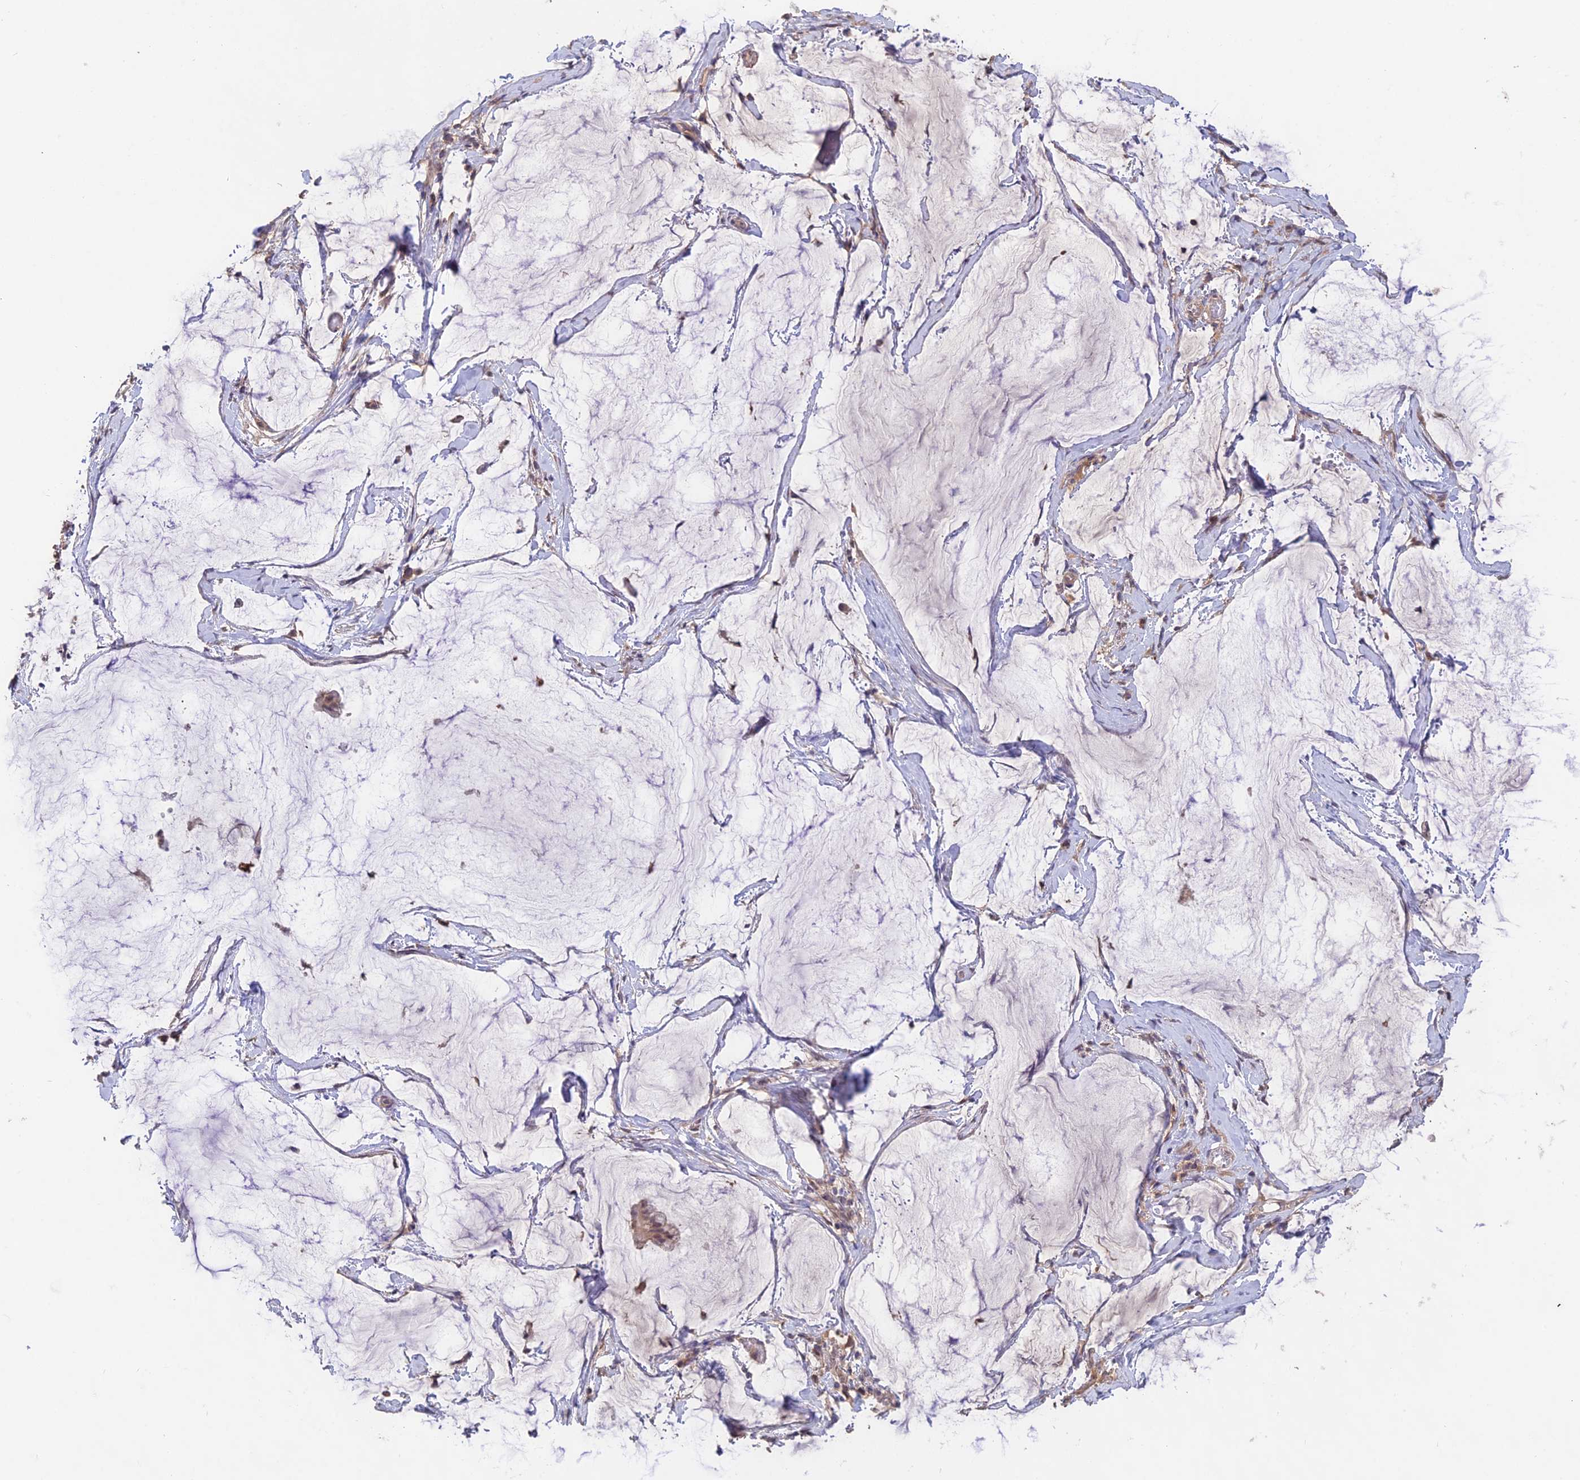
{"staining": {"intensity": "weak", "quantity": ">75%", "location": "cytoplasmic/membranous"}, "tissue": "ovarian cancer", "cell_type": "Tumor cells", "image_type": "cancer", "snomed": [{"axis": "morphology", "description": "Cystadenocarcinoma, mucinous, NOS"}, {"axis": "topography", "description": "Ovary"}], "caption": "Mucinous cystadenocarcinoma (ovarian) stained with immunohistochemistry (IHC) demonstrates weak cytoplasmic/membranous positivity in about >75% of tumor cells.", "gene": "CLCF1", "patient": {"sex": "female", "age": 73}}